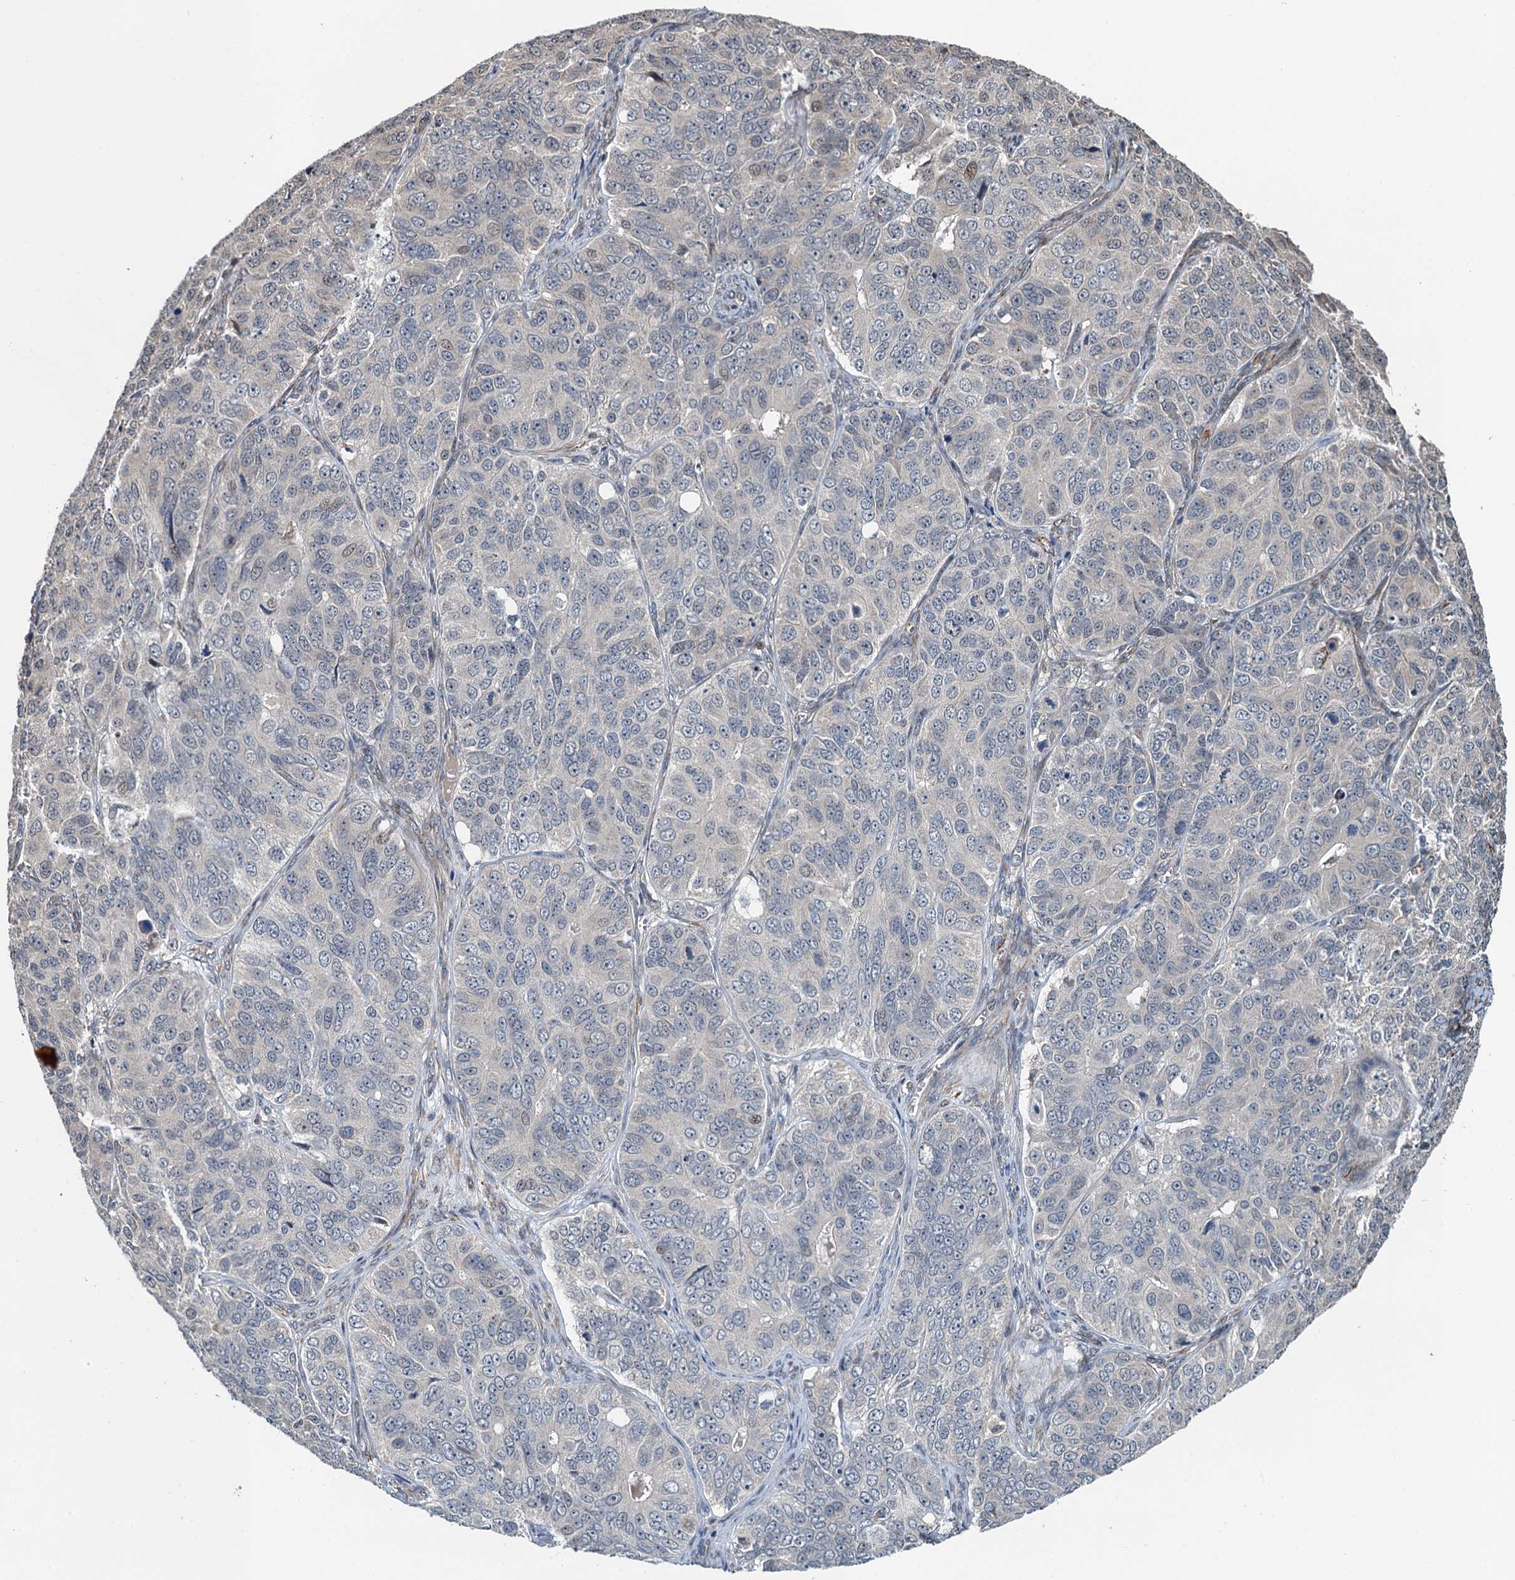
{"staining": {"intensity": "negative", "quantity": "none", "location": "none"}, "tissue": "ovarian cancer", "cell_type": "Tumor cells", "image_type": "cancer", "snomed": [{"axis": "morphology", "description": "Carcinoma, endometroid"}, {"axis": "topography", "description": "Ovary"}], "caption": "IHC of ovarian cancer (endometroid carcinoma) exhibits no positivity in tumor cells. (Stains: DAB (3,3'-diaminobenzidine) IHC with hematoxylin counter stain, Microscopy: brightfield microscopy at high magnification).", "gene": "WHAMM", "patient": {"sex": "female", "age": 51}}